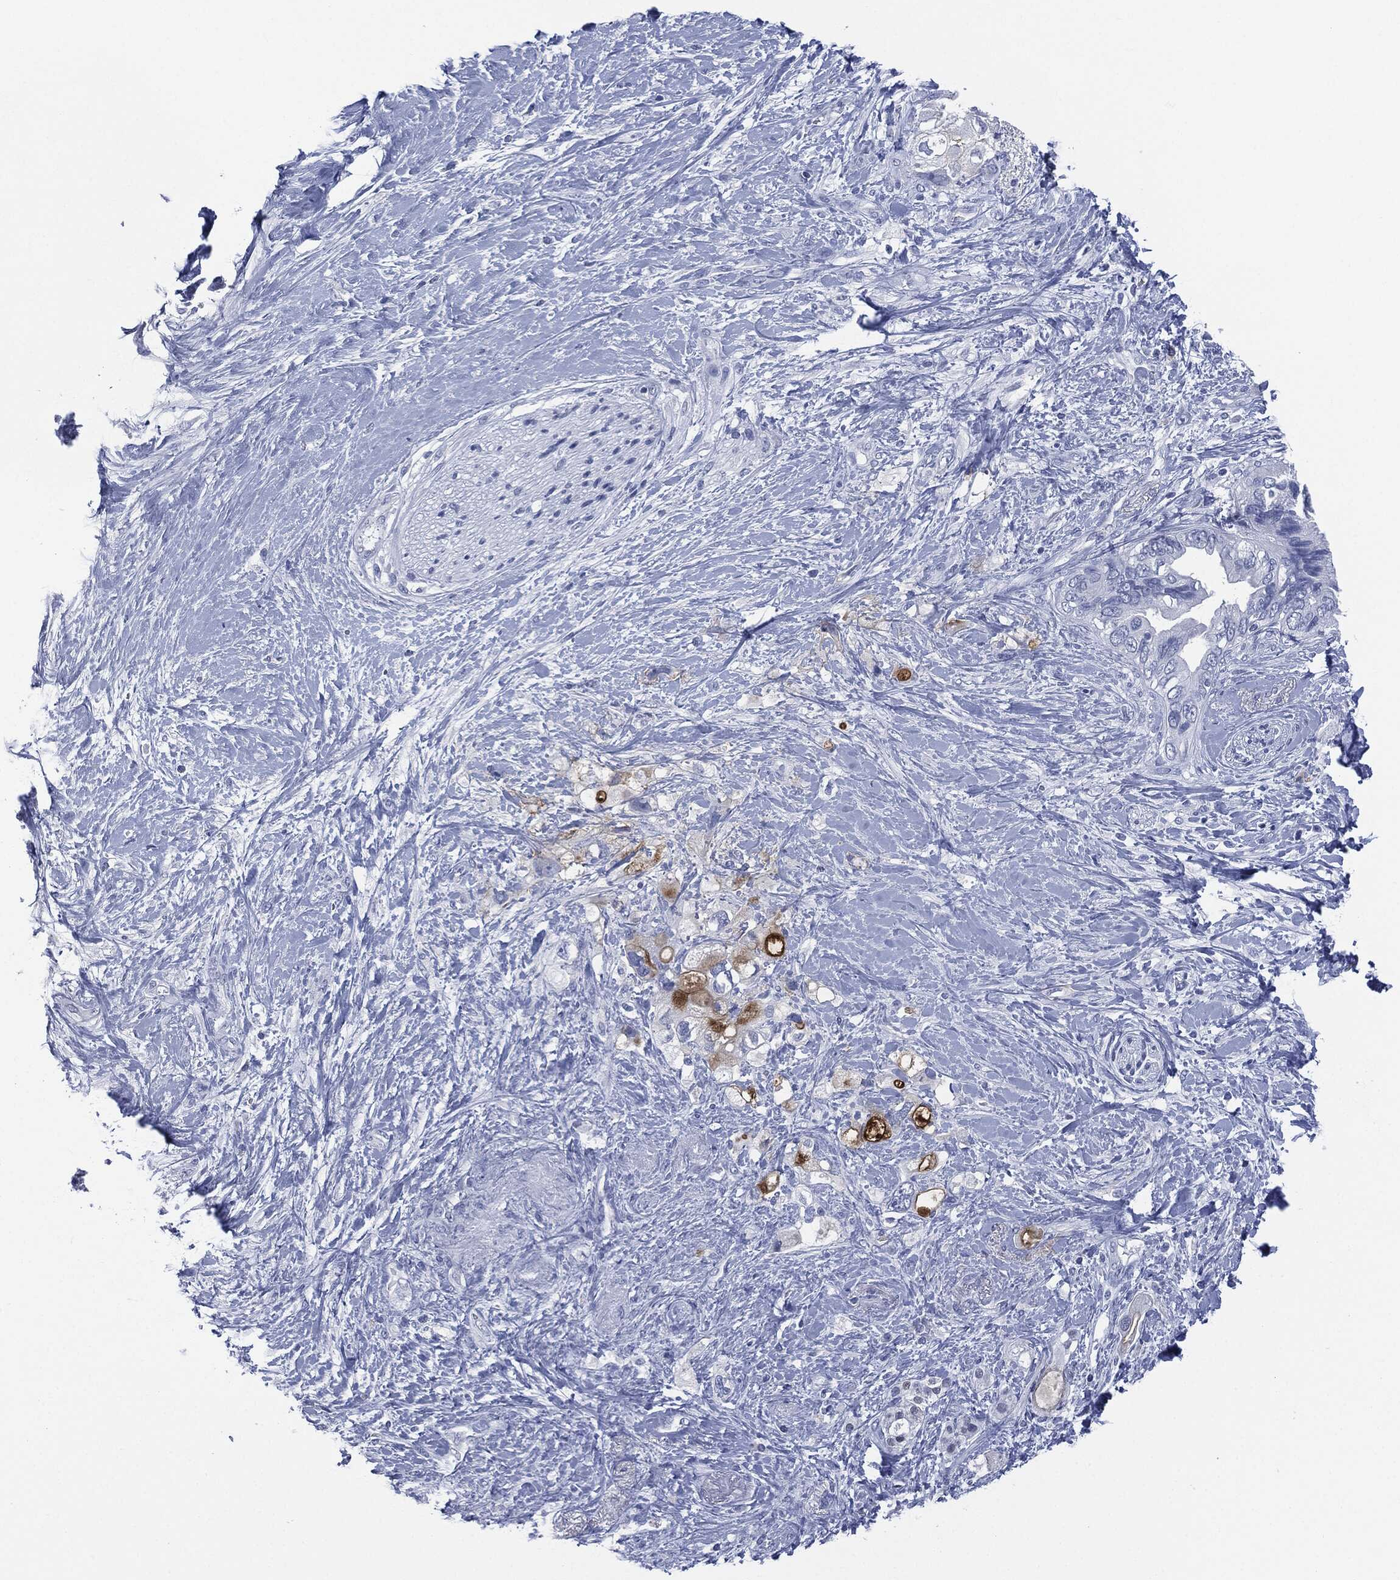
{"staining": {"intensity": "strong", "quantity": "<25%", "location": "cytoplasmic/membranous"}, "tissue": "pancreatic cancer", "cell_type": "Tumor cells", "image_type": "cancer", "snomed": [{"axis": "morphology", "description": "Adenocarcinoma, NOS"}, {"axis": "topography", "description": "Pancreas"}], "caption": "Immunohistochemical staining of human pancreatic cancer (adenocarcinoma) displays strong cytoplasmic/membranous protein staining in approximately <25% of tumor cells.", "gene": "MUC16", "patient": {"sex": "female", "age": 56}}